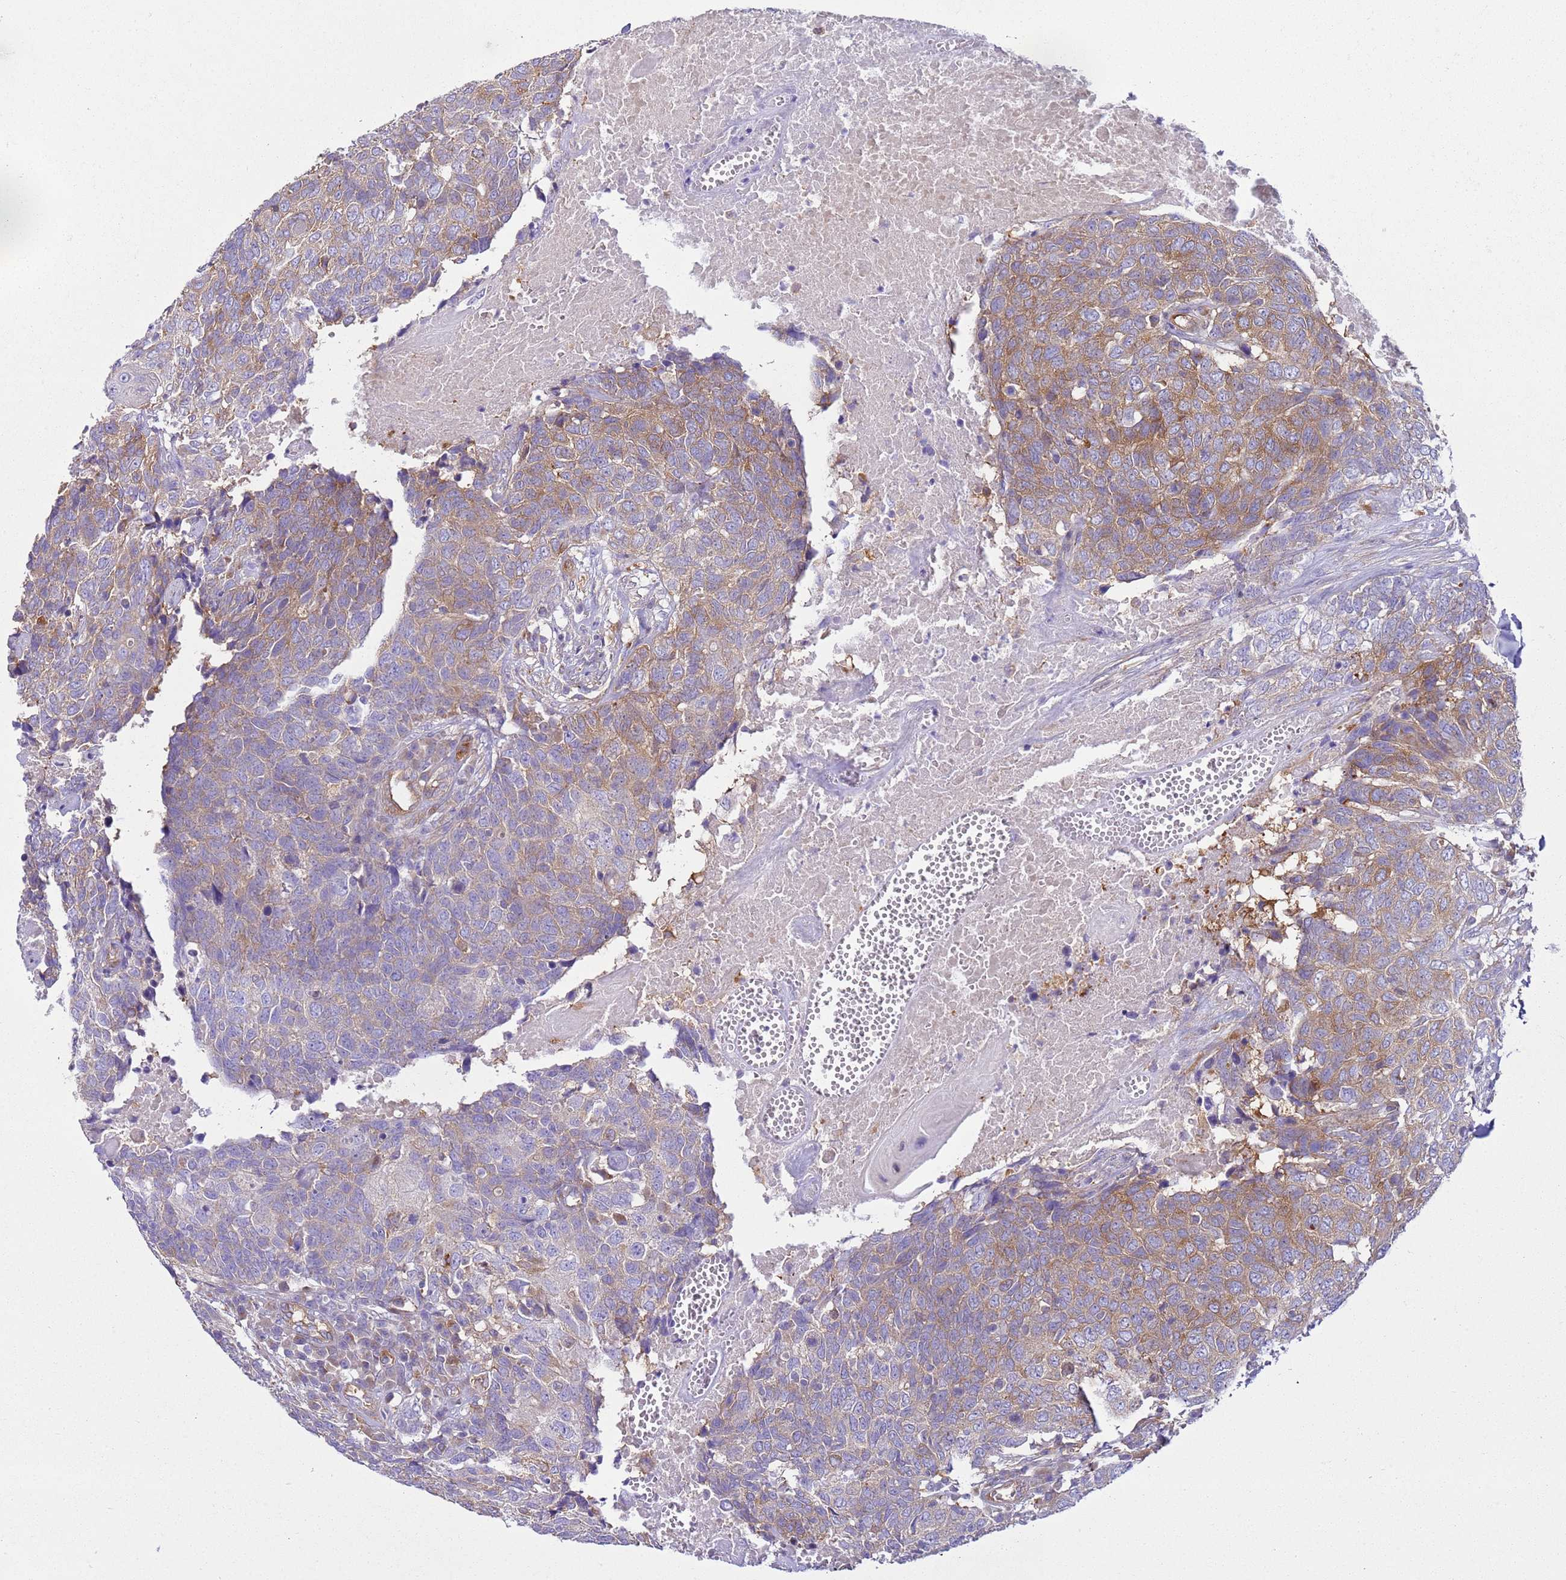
{"staining": {"intensity": "moderate", "quantity": "25%-75%", "location": "cytoplasmic/membranous"}, "tissue": "head and neck cancer", "cell_type": "Tumor cells", "image_type": "cancer", "snomed": [{"axis": "morphology", "description": "Squamous cell carcinoma, NOS"}, {"axis": "topography", "description": "Head-Neck"}], "caption": "Brown immunohistochemical staining in head and neck cancer (squamous cell carcinoma) reveals moderate cytoplasmic/membranous expression in approximately 25%-75% of tumor cells.", "gene": "SNX21", "patient": {"sex": "male", "age": 66}}